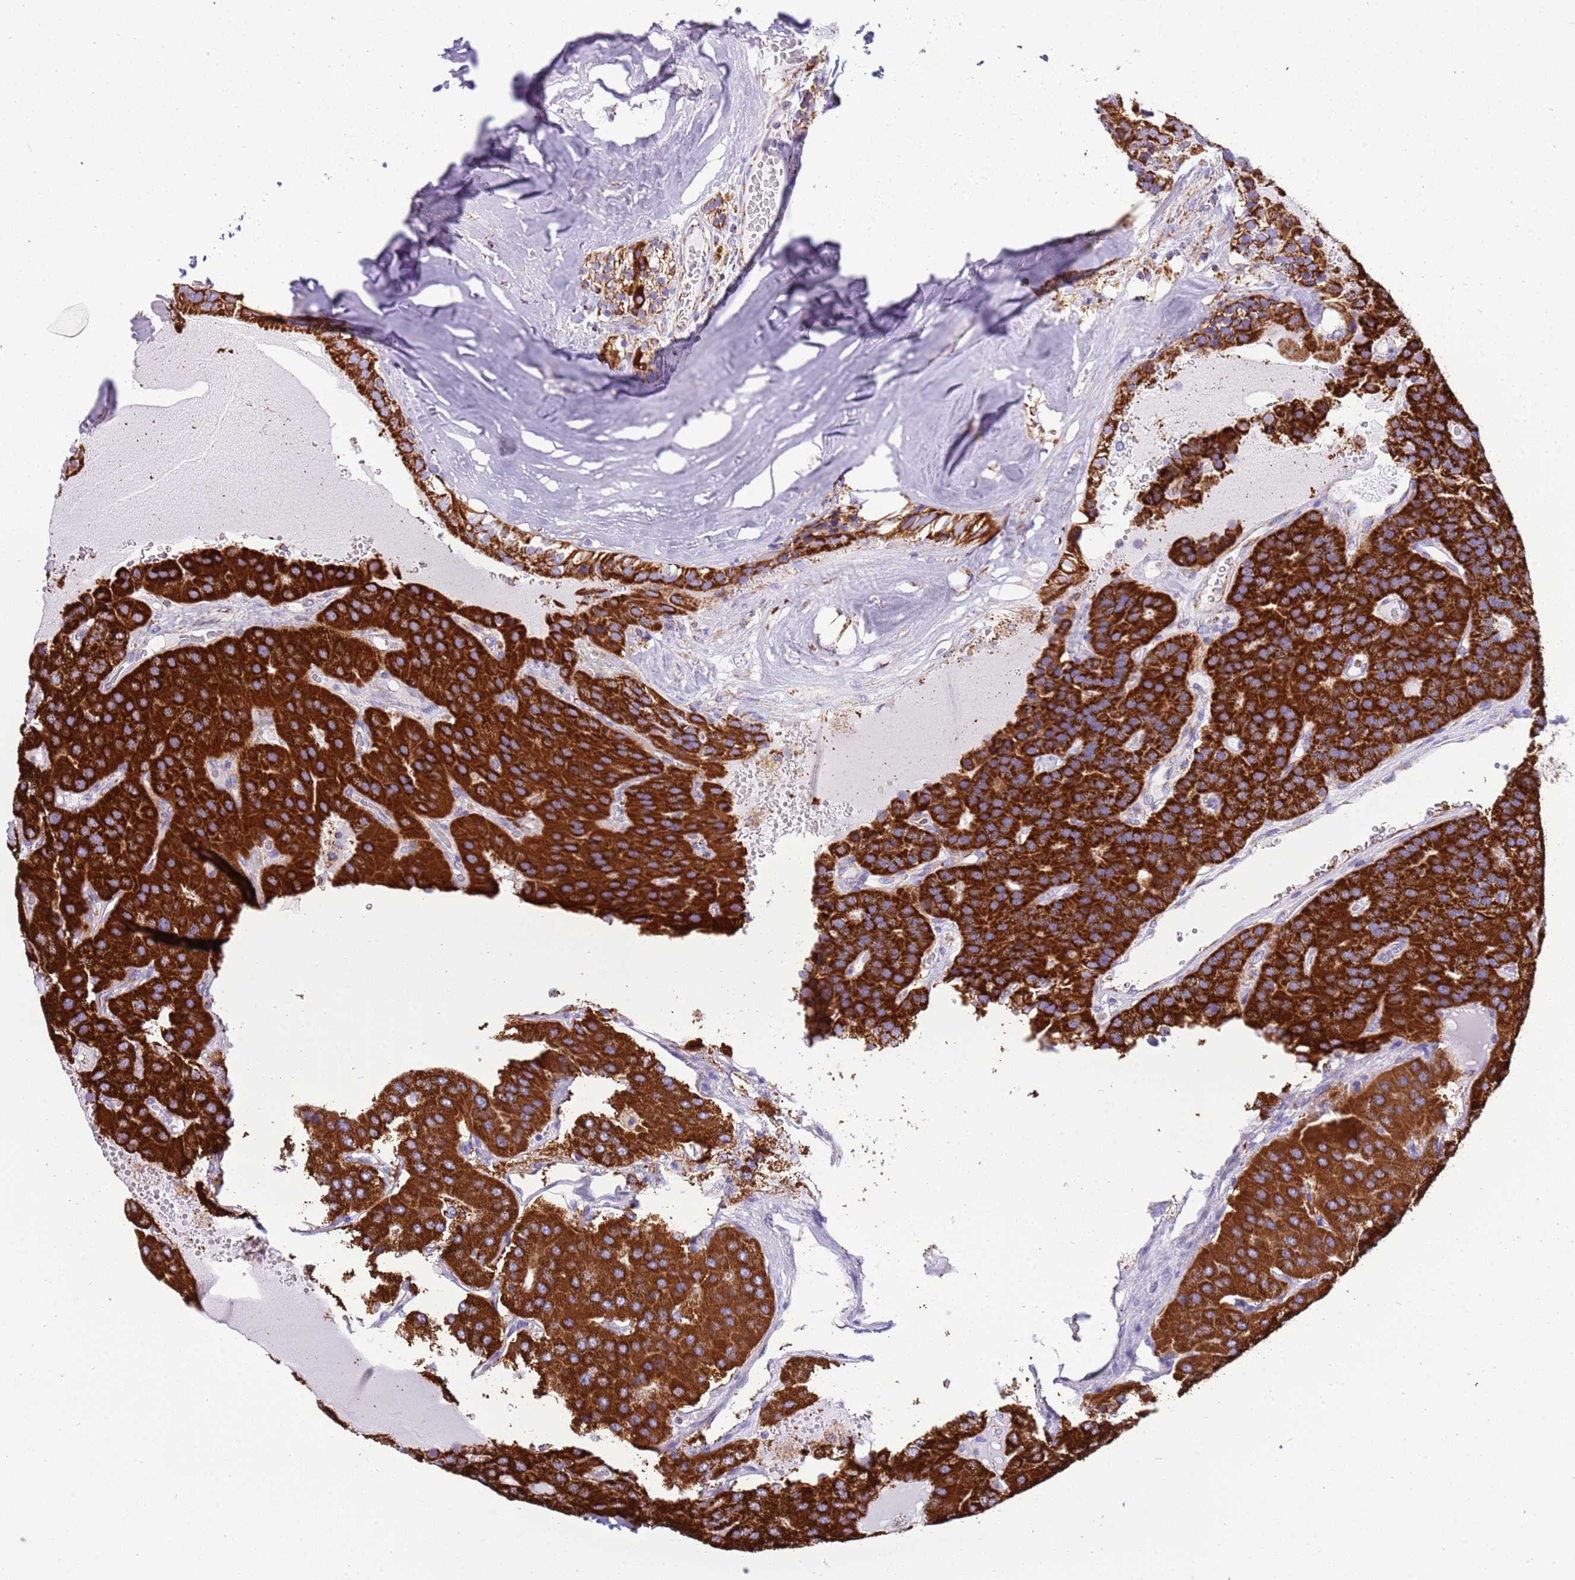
{"staining": {"intensity": "strong", "quantity": ">75%", "location": "cytoplasmic/membranous"}, "tissue": "parathyroid gland", "cell_type": "Glandular cells", "image_type": "normal", "snomed": [{"axis": "morphology", "description": "Normal tissue, NOS"}, {"axis": "morphology", "description": "Adenoma, NOS"}, {"axis": "topography", "description": "Parathyroid gland"}], "caption": "Parathyroid gland stained with a brown dye displays strong cytoplasmic/membranous positive staining in approximately >75% of glandular cells.", "gene": "SUCLG2", "patient": {"sex": "female", "age": 86}}